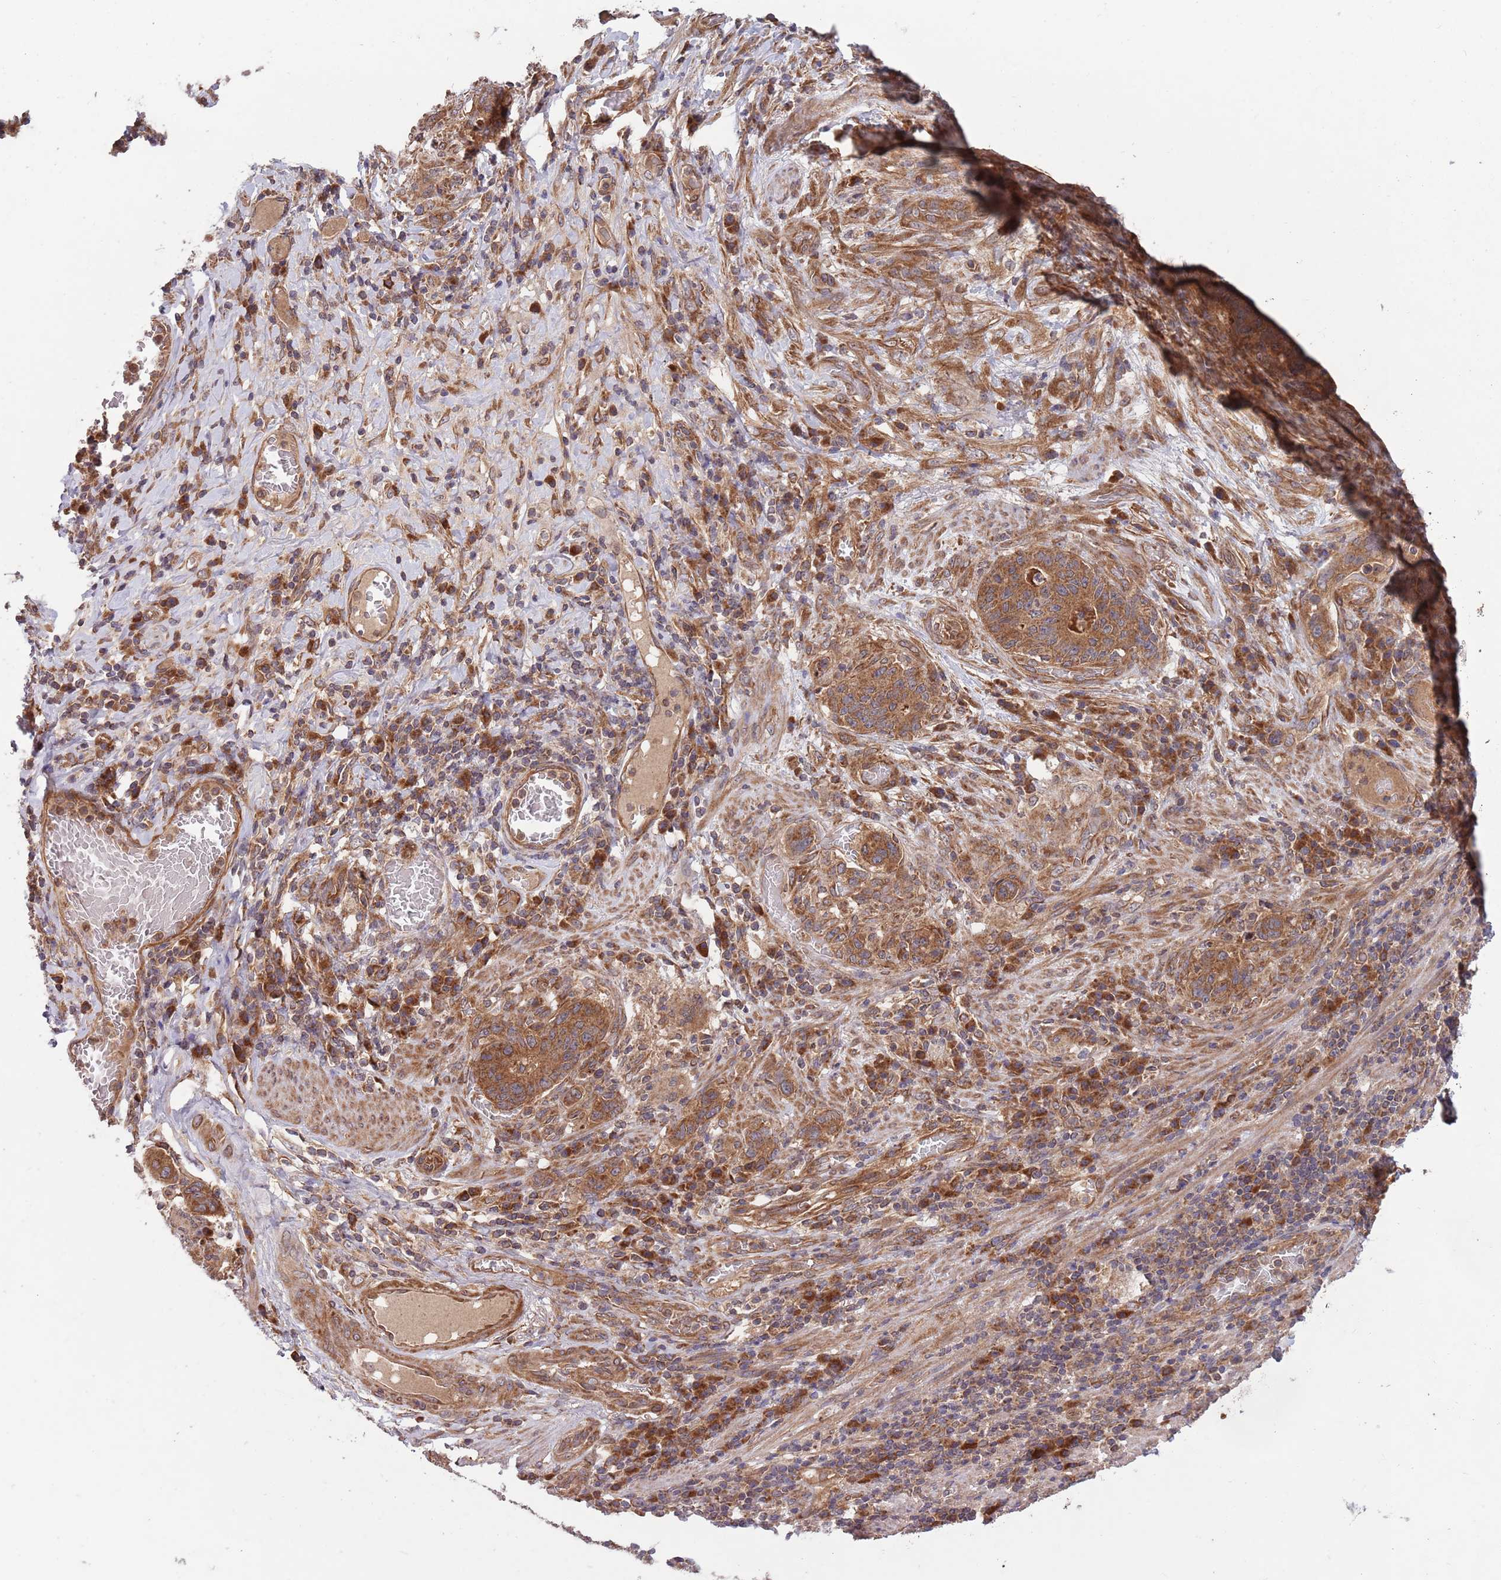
{"staining": {"intensity": "strong", "quantity": ">75%", "location": "cytoplasmic/membranous"}, "tissue": "stomach cancer", "cell_type": "Tumor cells", "image_type": "cancer", "snomed": [{"axis": "morphology", "description": "Normal tissue, NOS"}, {"axis": "morphology", "description": "Adenocarcinoma, NOS"}, {"axis": "topography", "description": "Stomach"}], "caption": "Tumor cells show high levels of strong cytoplasmic/membranous positivity in approximately >75% of cells in human stomach cancer.", "gene": "MFNG", "patient": {"sex": "female", "age": 64}}